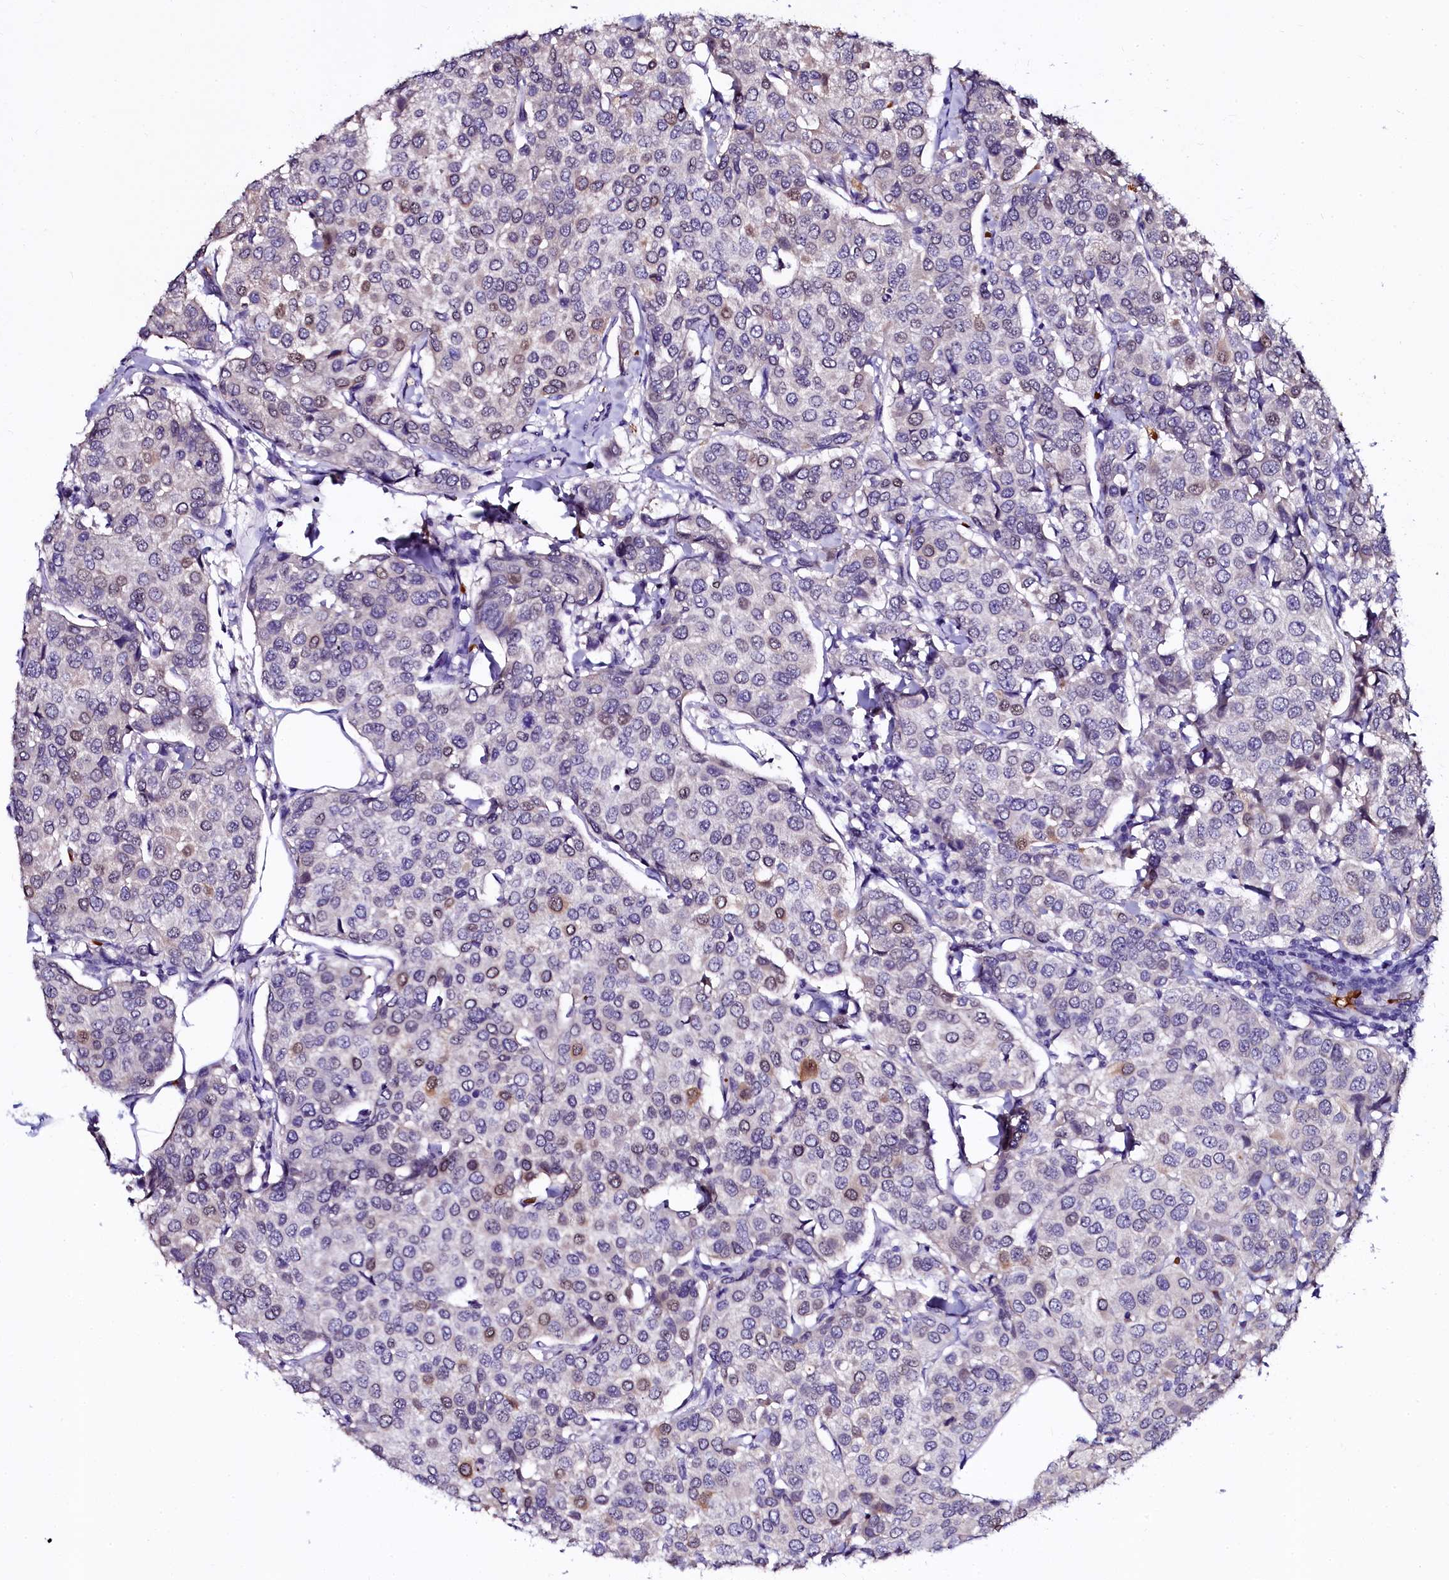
{"staining": {"intensity": "moderate", "quantity": "<25%", "location": "cytoplasmic/membranous"}, "tissue": "breast cancer", "cell_type": "Tumor cells", "image_type": "cancer", "snomed": [{"axis": "morphology", "description": "Duct carcinoma"}, {"axis": "topography", "description": "Breast"}], "caption": "This image reveals immunohistochemistry (IHC) staining of human breast intraductal carcinoma, with low moderate cytoplasmic/membranous positivity in approximately <25% of tumor cells.", "gene": "CTDSPL2", "patient": {"sex": "female", "age": 55}}